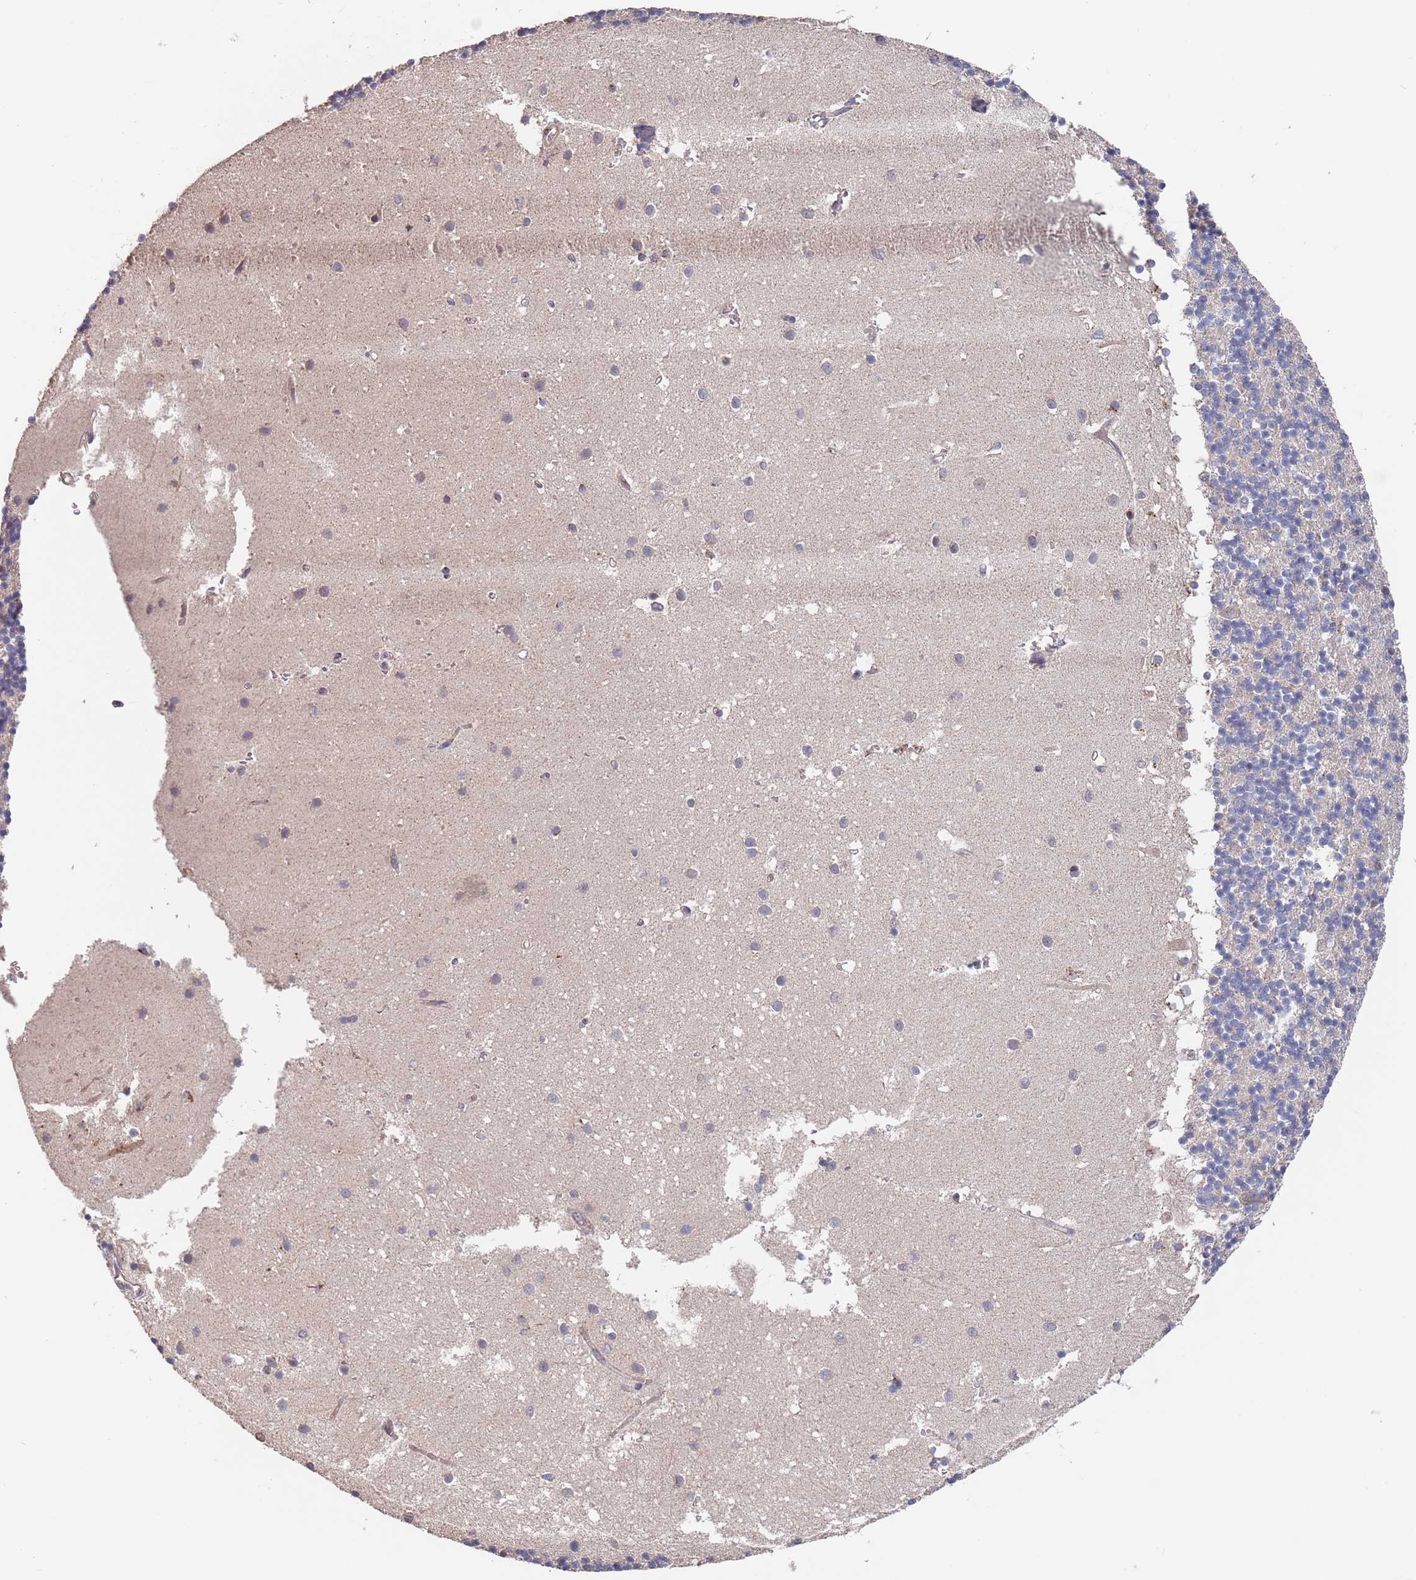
{"staining": {"intensity": "negative", "quantity": "none", "location": "none"}, "tissue": "cerebellum", "cell_type": "Cells in granular layer", "image_type": "normal", "snomed": [{"axis": "morphology", "description": "Normal tissue, NOS"}, {"axis": "topography", "description": "Cerebellum"}], "caption": "Cerebellum stained for a protein using immunohistochemistry demonstrates no expression cells in granular layer.", "gene": "UNC45A", "patient": {"sex": "male", "age": 54}}